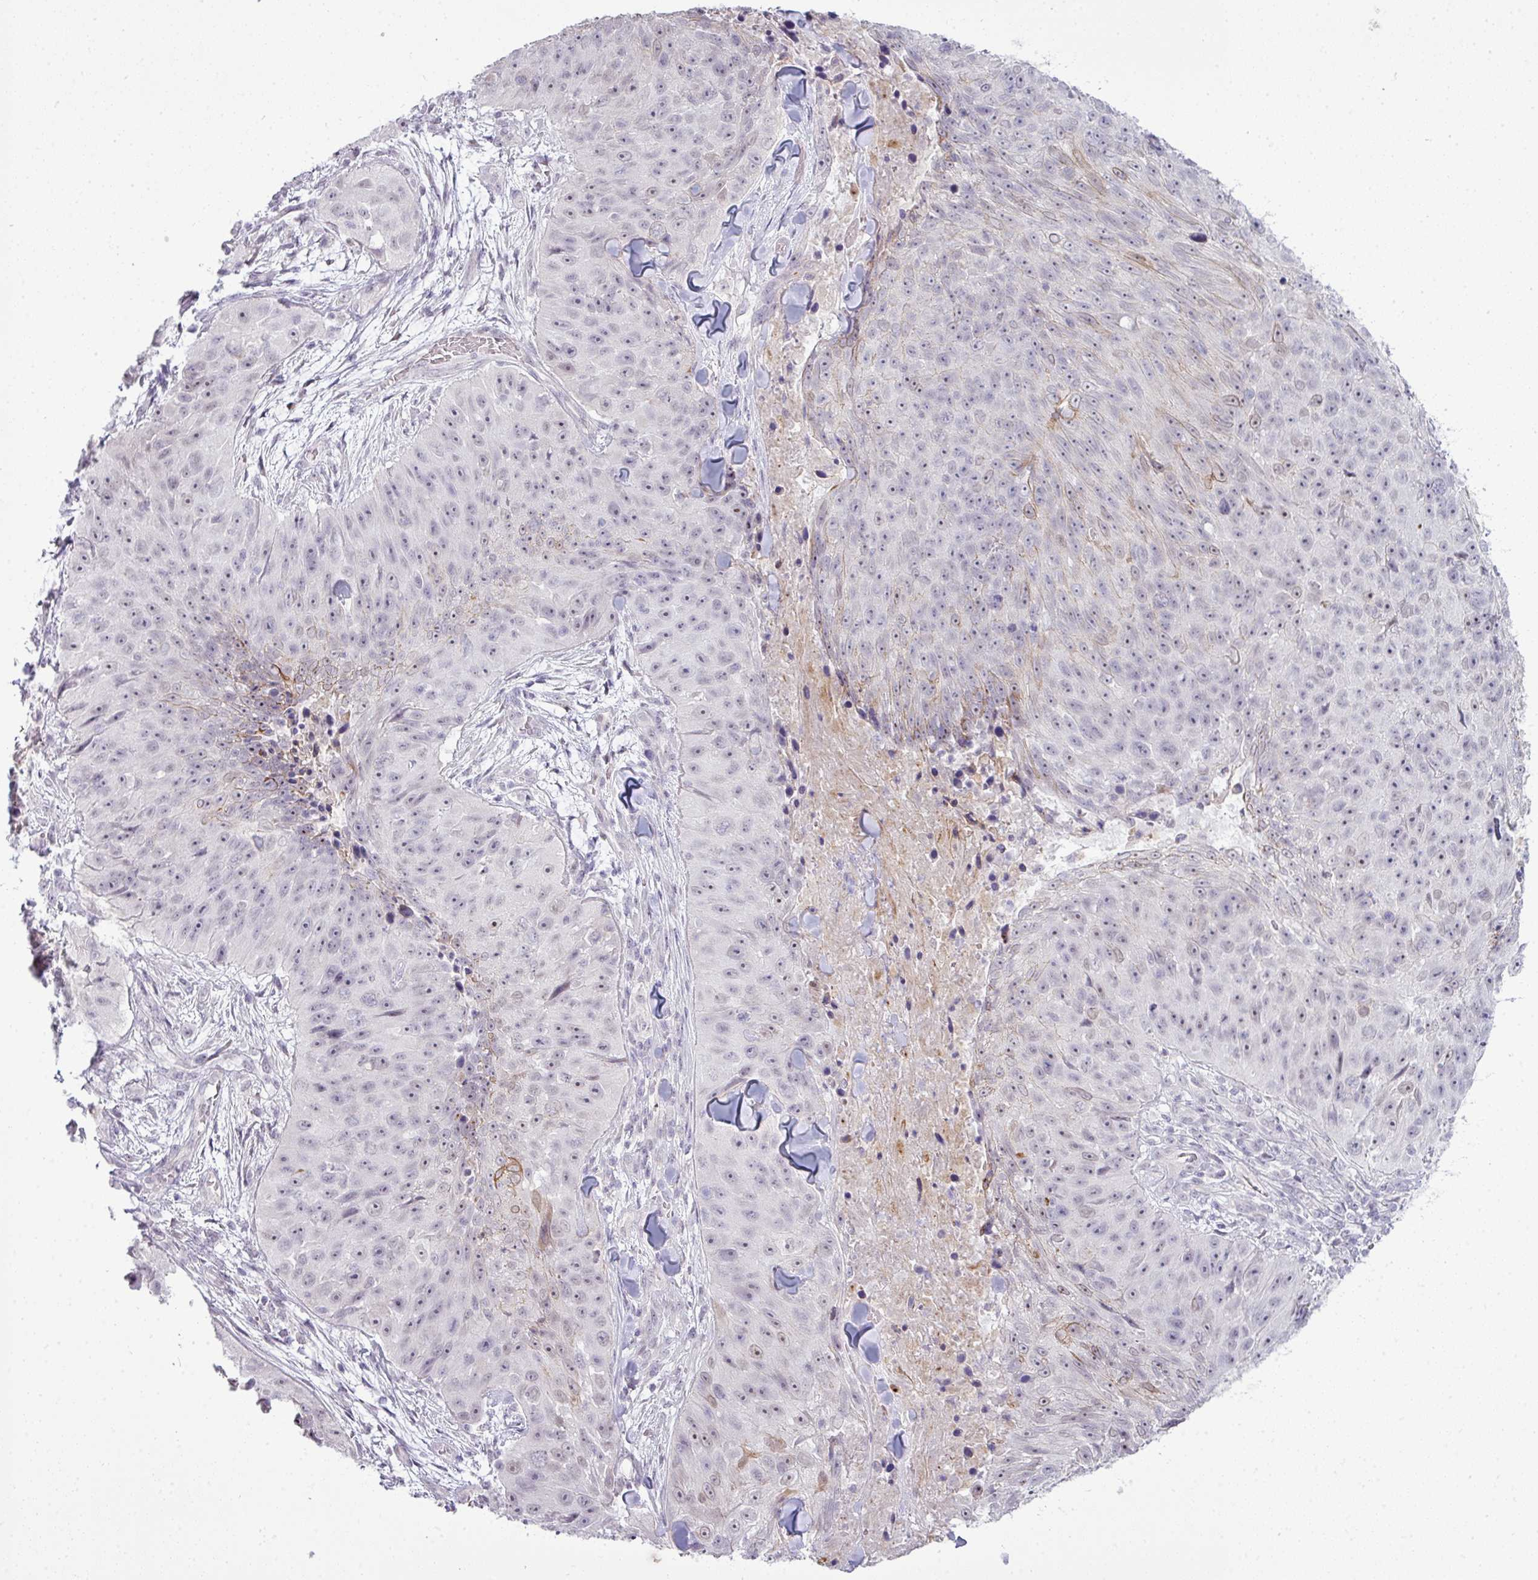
{"staining": {"intensity": "moderate", "quantity": "<25%", "location": "nuclear"}, "tissue": "skin cancer", "cell_type": "Tumor cells", "image_type": "cancer", "snomed": [{"axis": "morphology", "description": "Squamous cell carcinoma, NOS"}, {"axis": "topography", "description": "Skin"}], "caption": "Protein staining reveals moderate nuclear expression in about <25% of tumor cells in skin cancer (squamous cell carcinoma).", "gene": "ZNF688", "patient": {"sex": "female", "age": 87}}